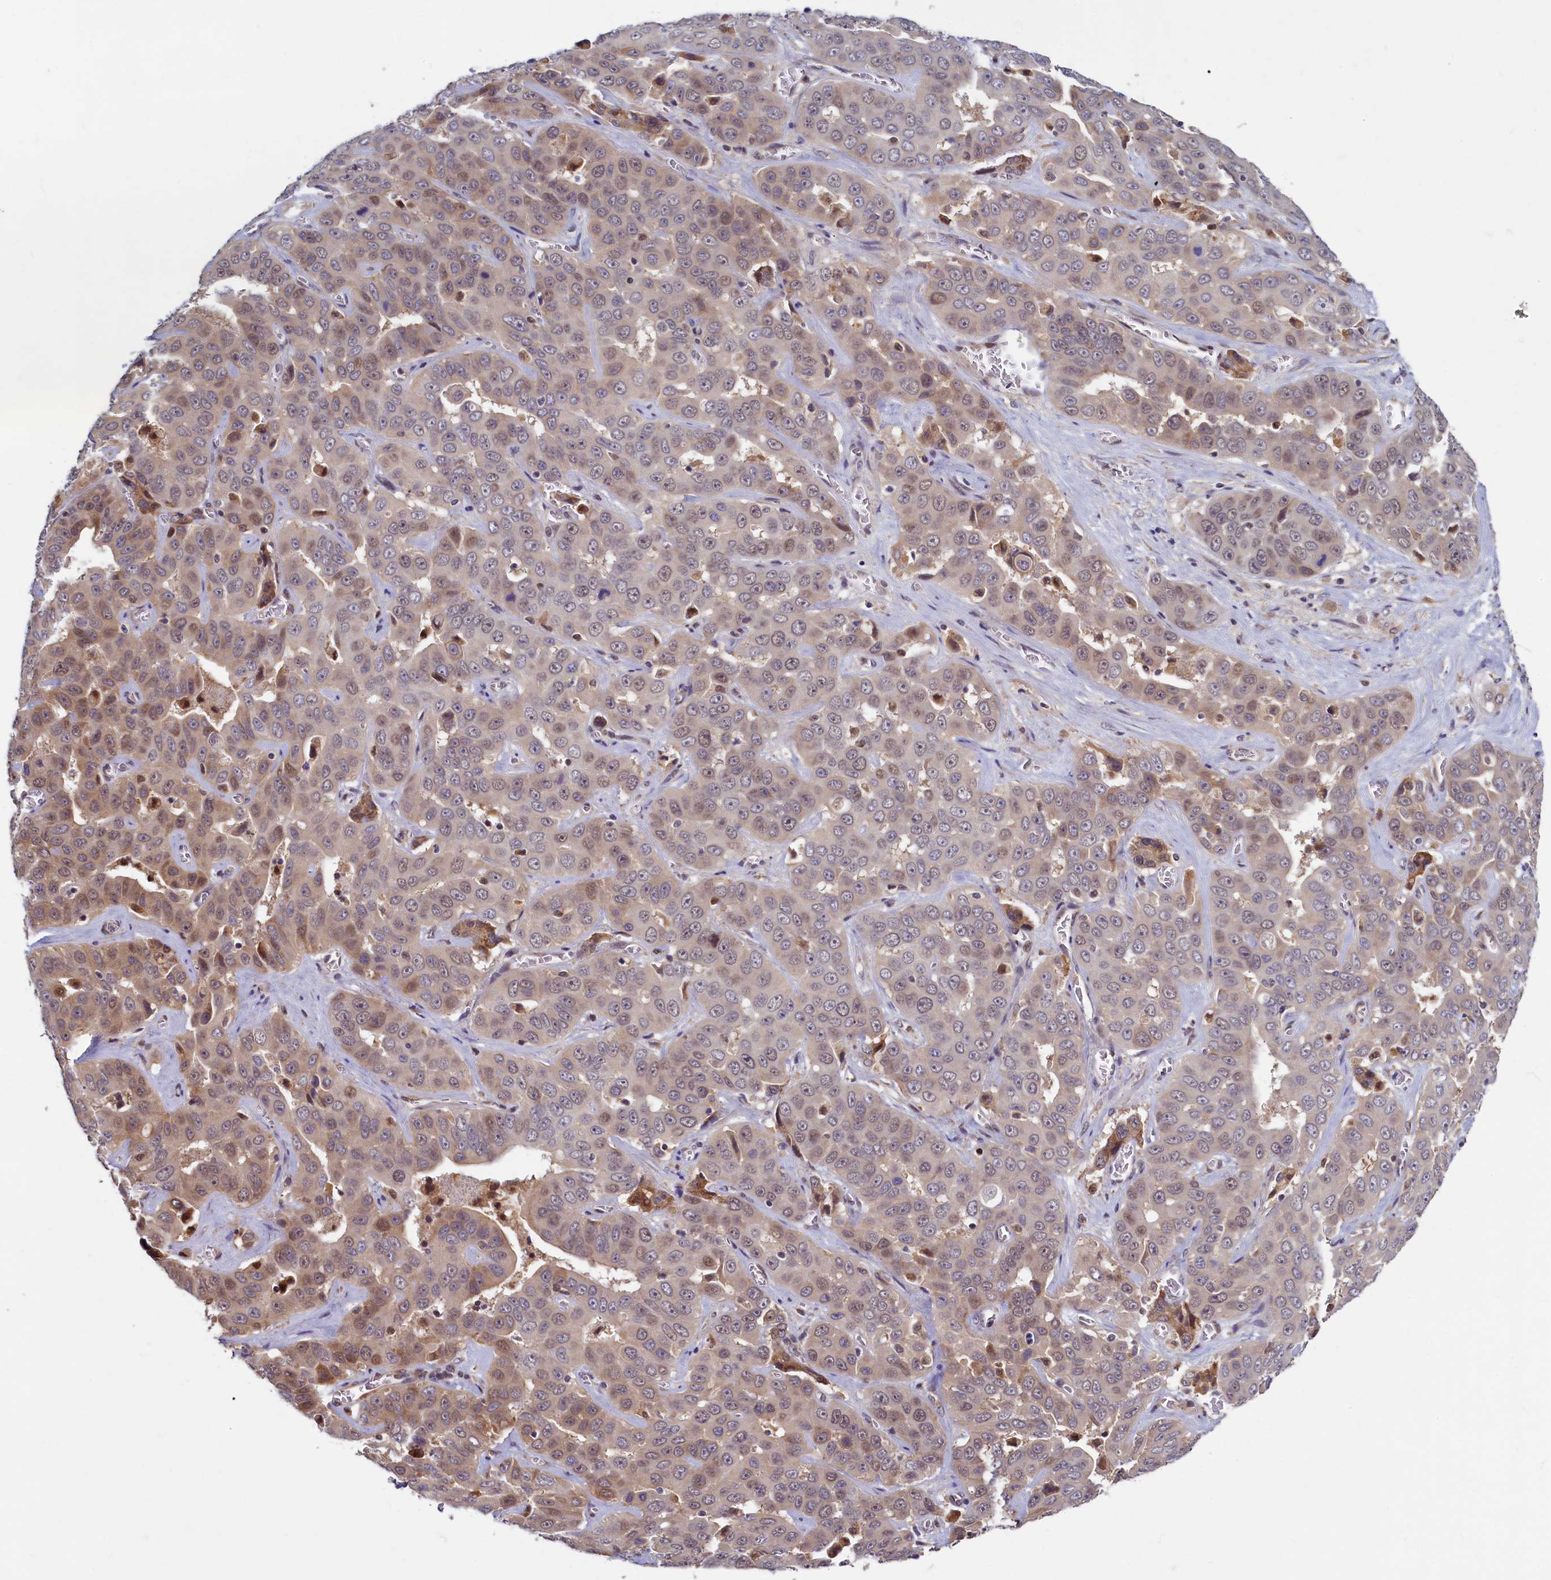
{"staining": {"intensity": "weak", "quantity": "<25%", "location": "cytoplasmic/membranous,nuclear"}, "tissue": "liver cancer", "cell_type": "Tumor cells", "image_type": "cancer", "snomed": [{"axis": "morphology", "description": "Cholangiocarcinoma"}, {"axis": "topography", "description": "Liver"}], "caption": "Tumor cells are negative for protein expression in human liver cholangiocarcinoma.", "gene": "SLC16A14", "patient": {"sex": "female", "age": 52}}